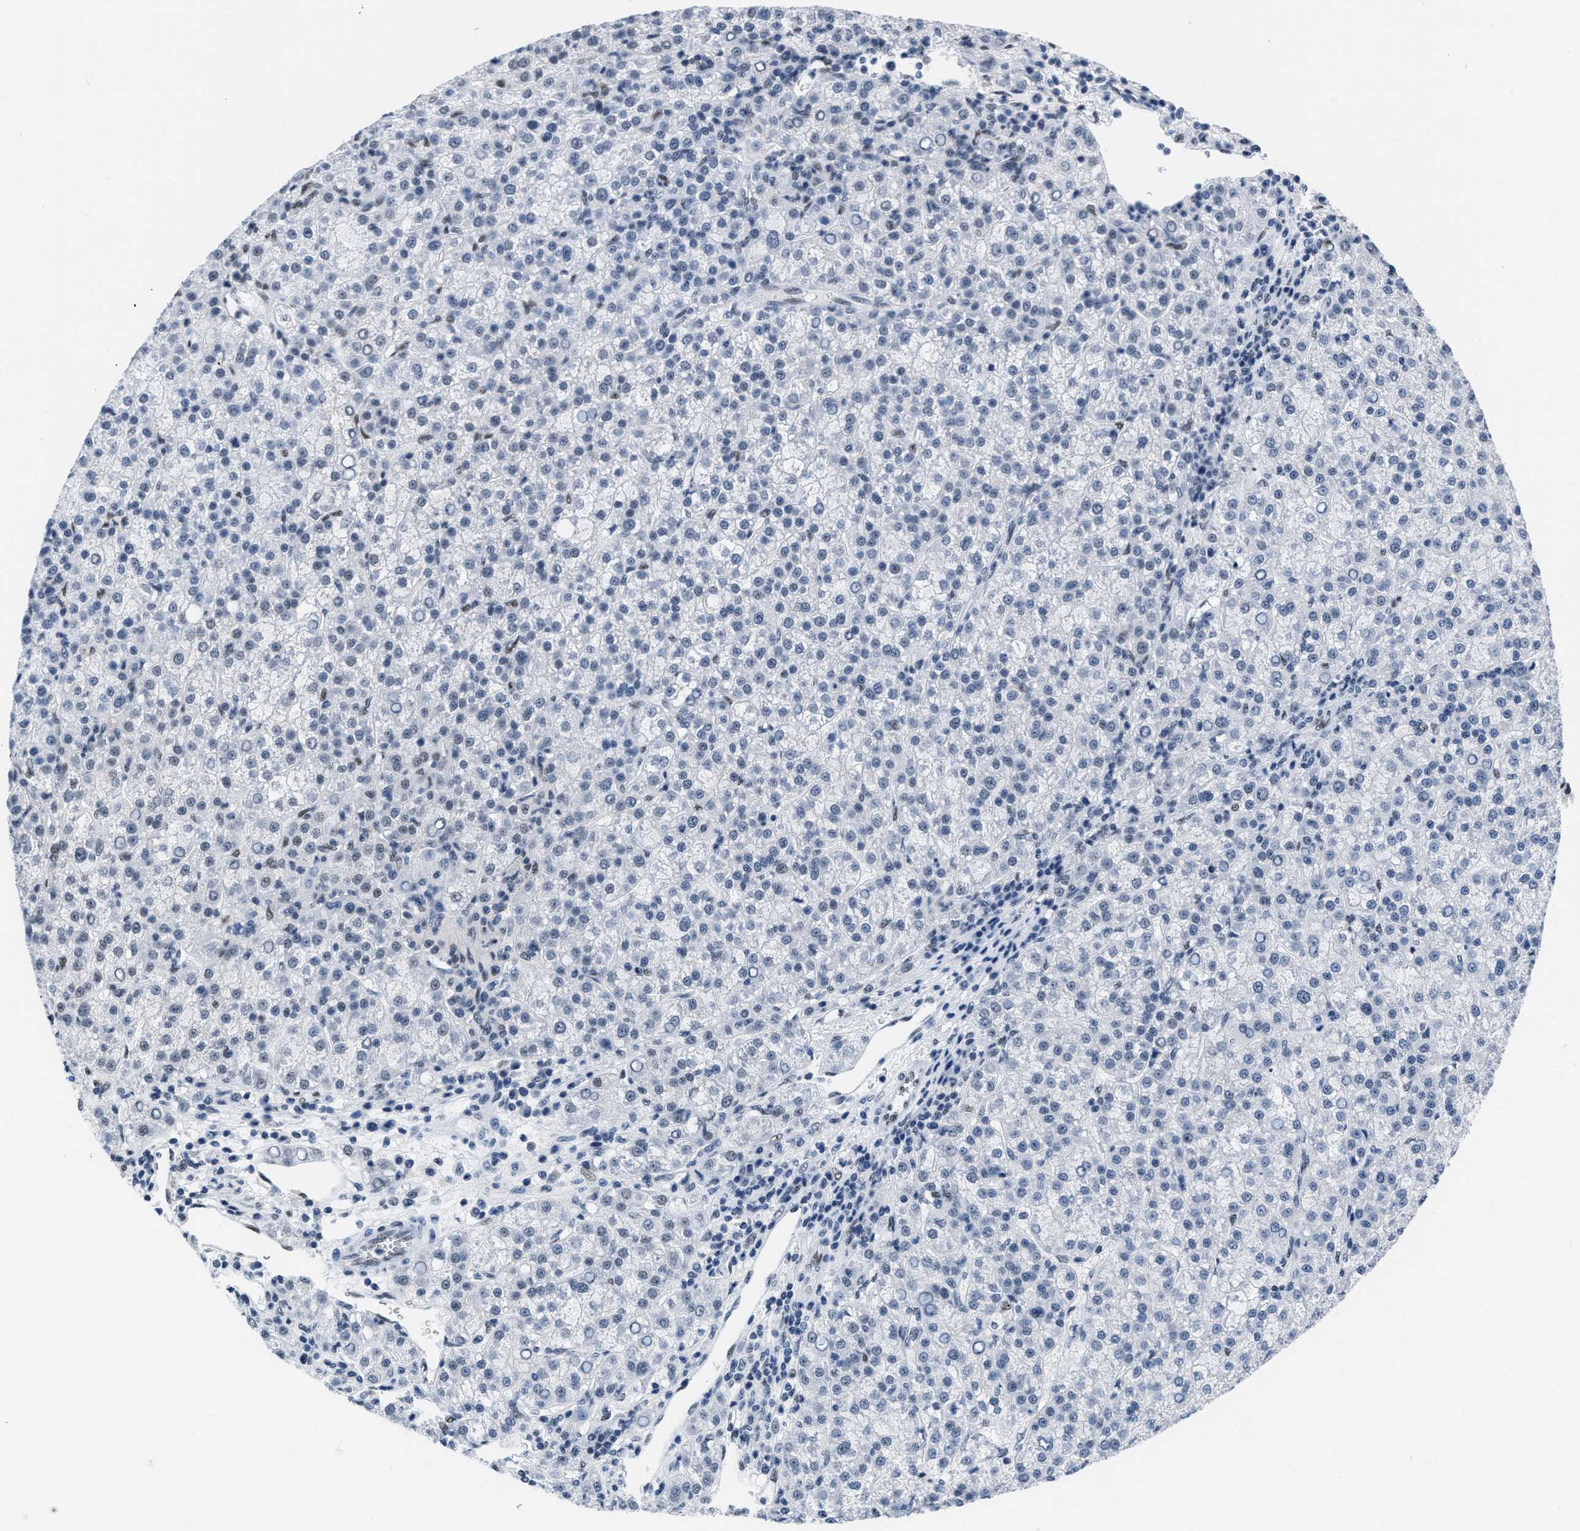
{"staining": {"intensity": "weak", "quantity": "<25%", "location": "nuclear"}, "tissue": "liver cancer", "cell_type": "Tumor cells", "image_type": "cancer", "snomed": [{"axis": "morphology", "description": "Carcinoma, Hepatocellular, NOS"}, {"axis": "topography", "description": "Liver"}], "caption": "IHC image of human liver hepatocellular carcinoma stained for a protein (brown), which displays no staining in tumor cells.", "gene": "CTBP1", "patient": {"sex": "female", "age": 58}}